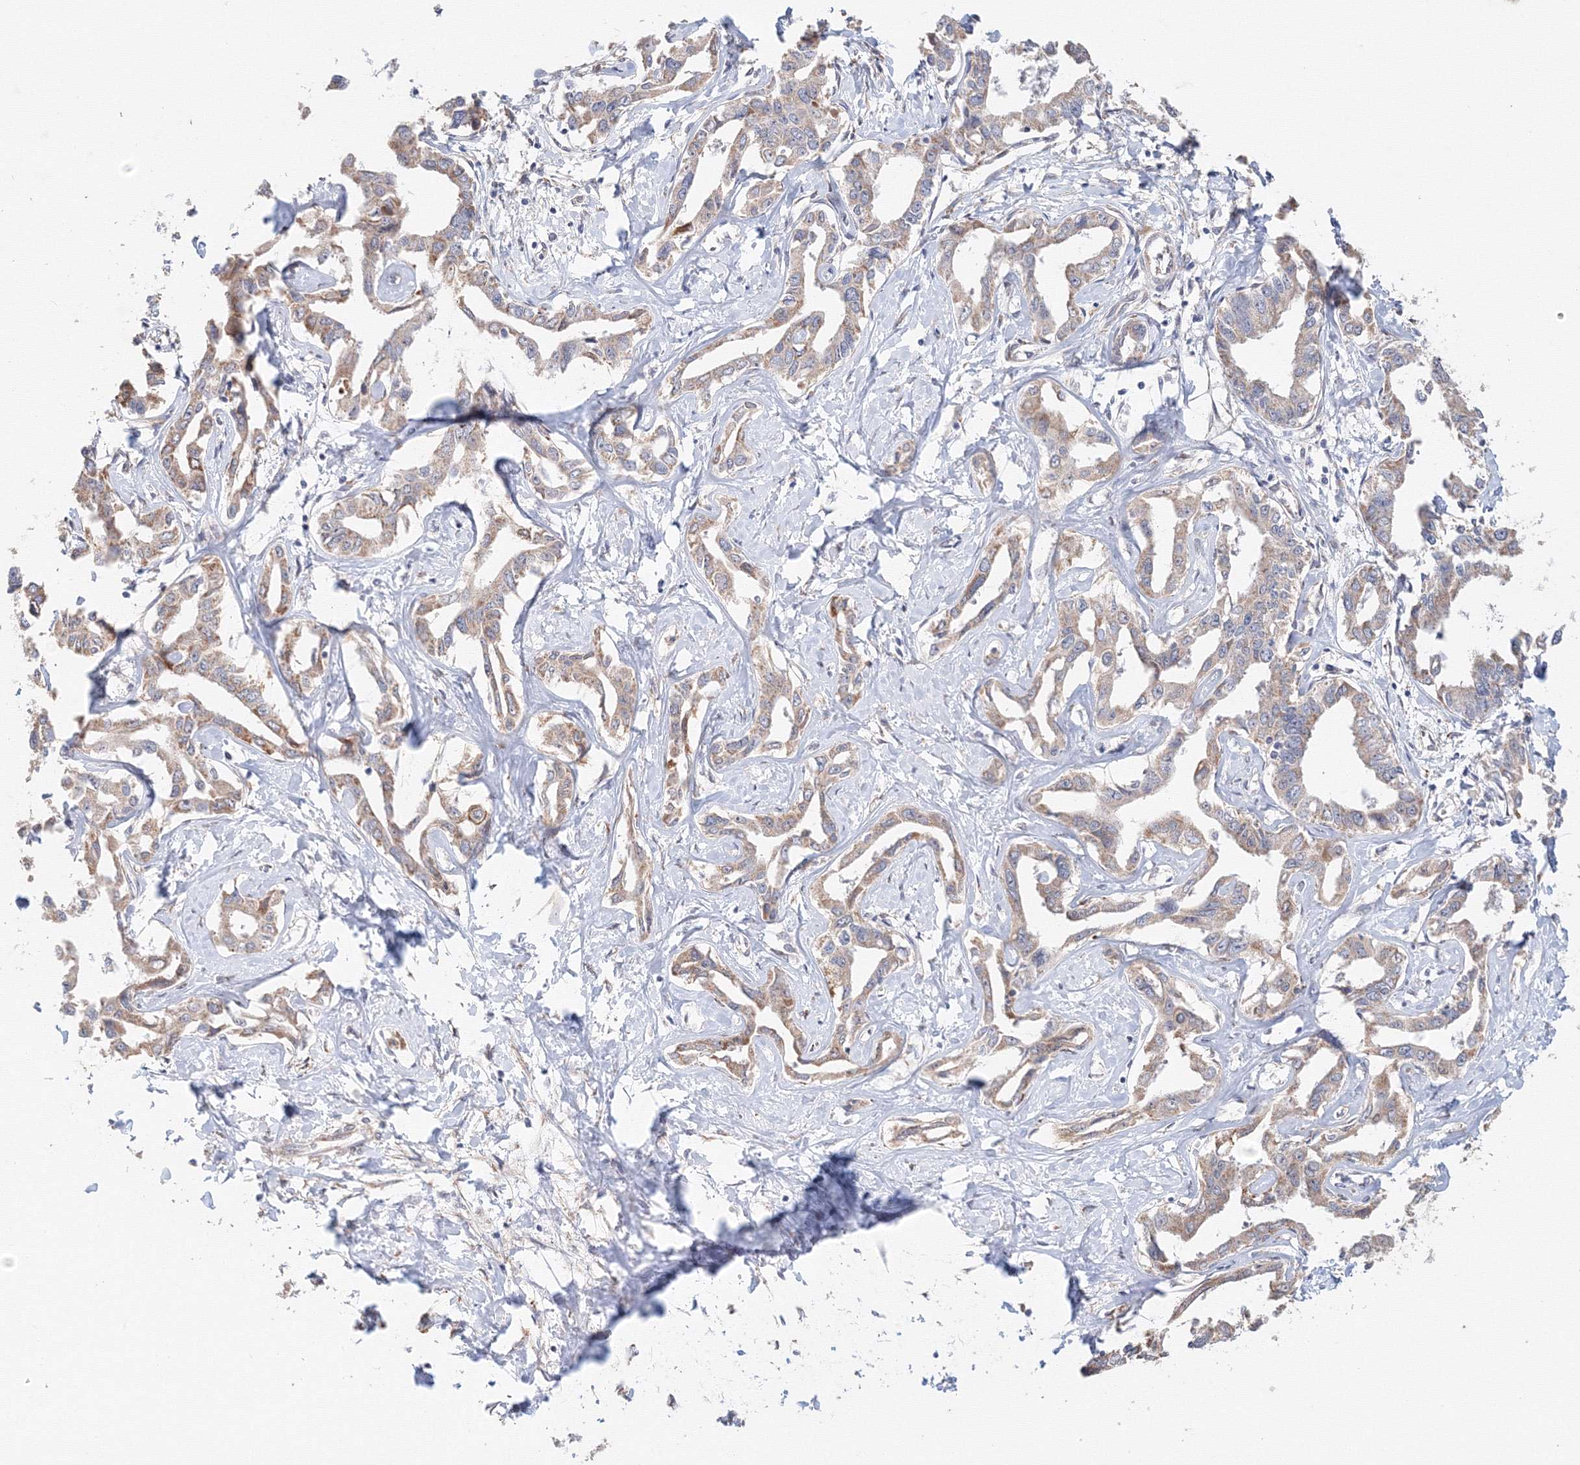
{"staining": {"intensity": "weak", "quantity": ">75%", "location": "cytoplasmic/membranous"}, "tissue": "liver cancer", "cell_type": "Tumor cells", "image_type": "cancer", "snomed": [{"axis": "morphology", "description": "Cholangiocarcinoma"}, {"axis": "topography", "description": "Liver"}], "caption": "Protein expression analysis of liver cholangiocarcinoma displays weak cytoplasmic/membranous expression in about >75% of tumor cells.", "gene": "DHRS12", "patient": {"sex": "male", "age": 59}}